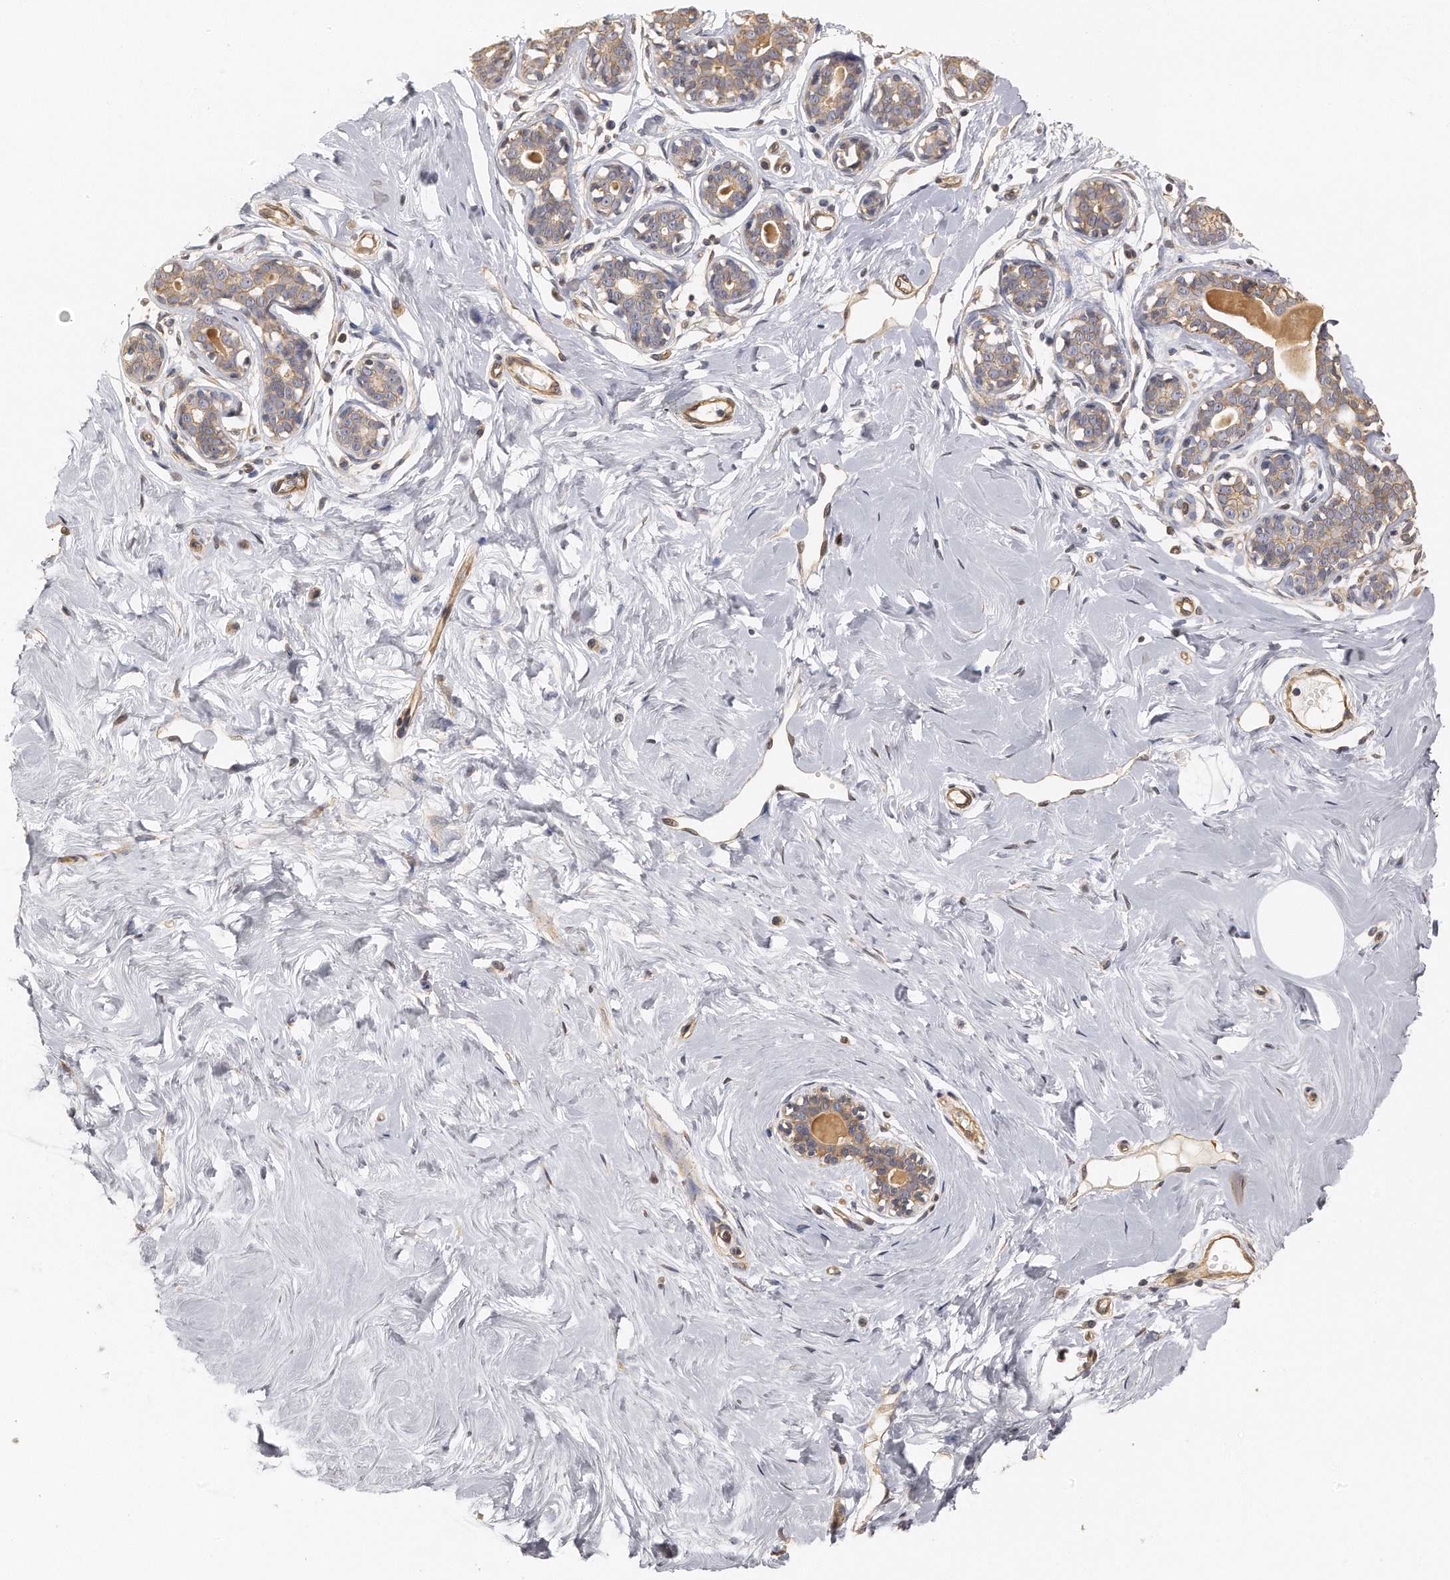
{"staining": {"intensity": "negative", "quantity": "none", "location": "none"}, "tissue": "breast", "cell_type": "Adipocytes", "image_type": "normal", "snomed": [{"axis": "morphology", "description": "Normal tissue, NOS"}, {"axis": "topography", "description": "Breast"}], "caption": "Unremarkable breast was stained to show a protein in brown. There is no significant positivity in adipocytes. (DAB (3,3'-diaminobenzidine) immunohistochemistry with hematoxylin counter stain).", "gene": "CHST7", "patient": {"sex": "female", "age": 23}}